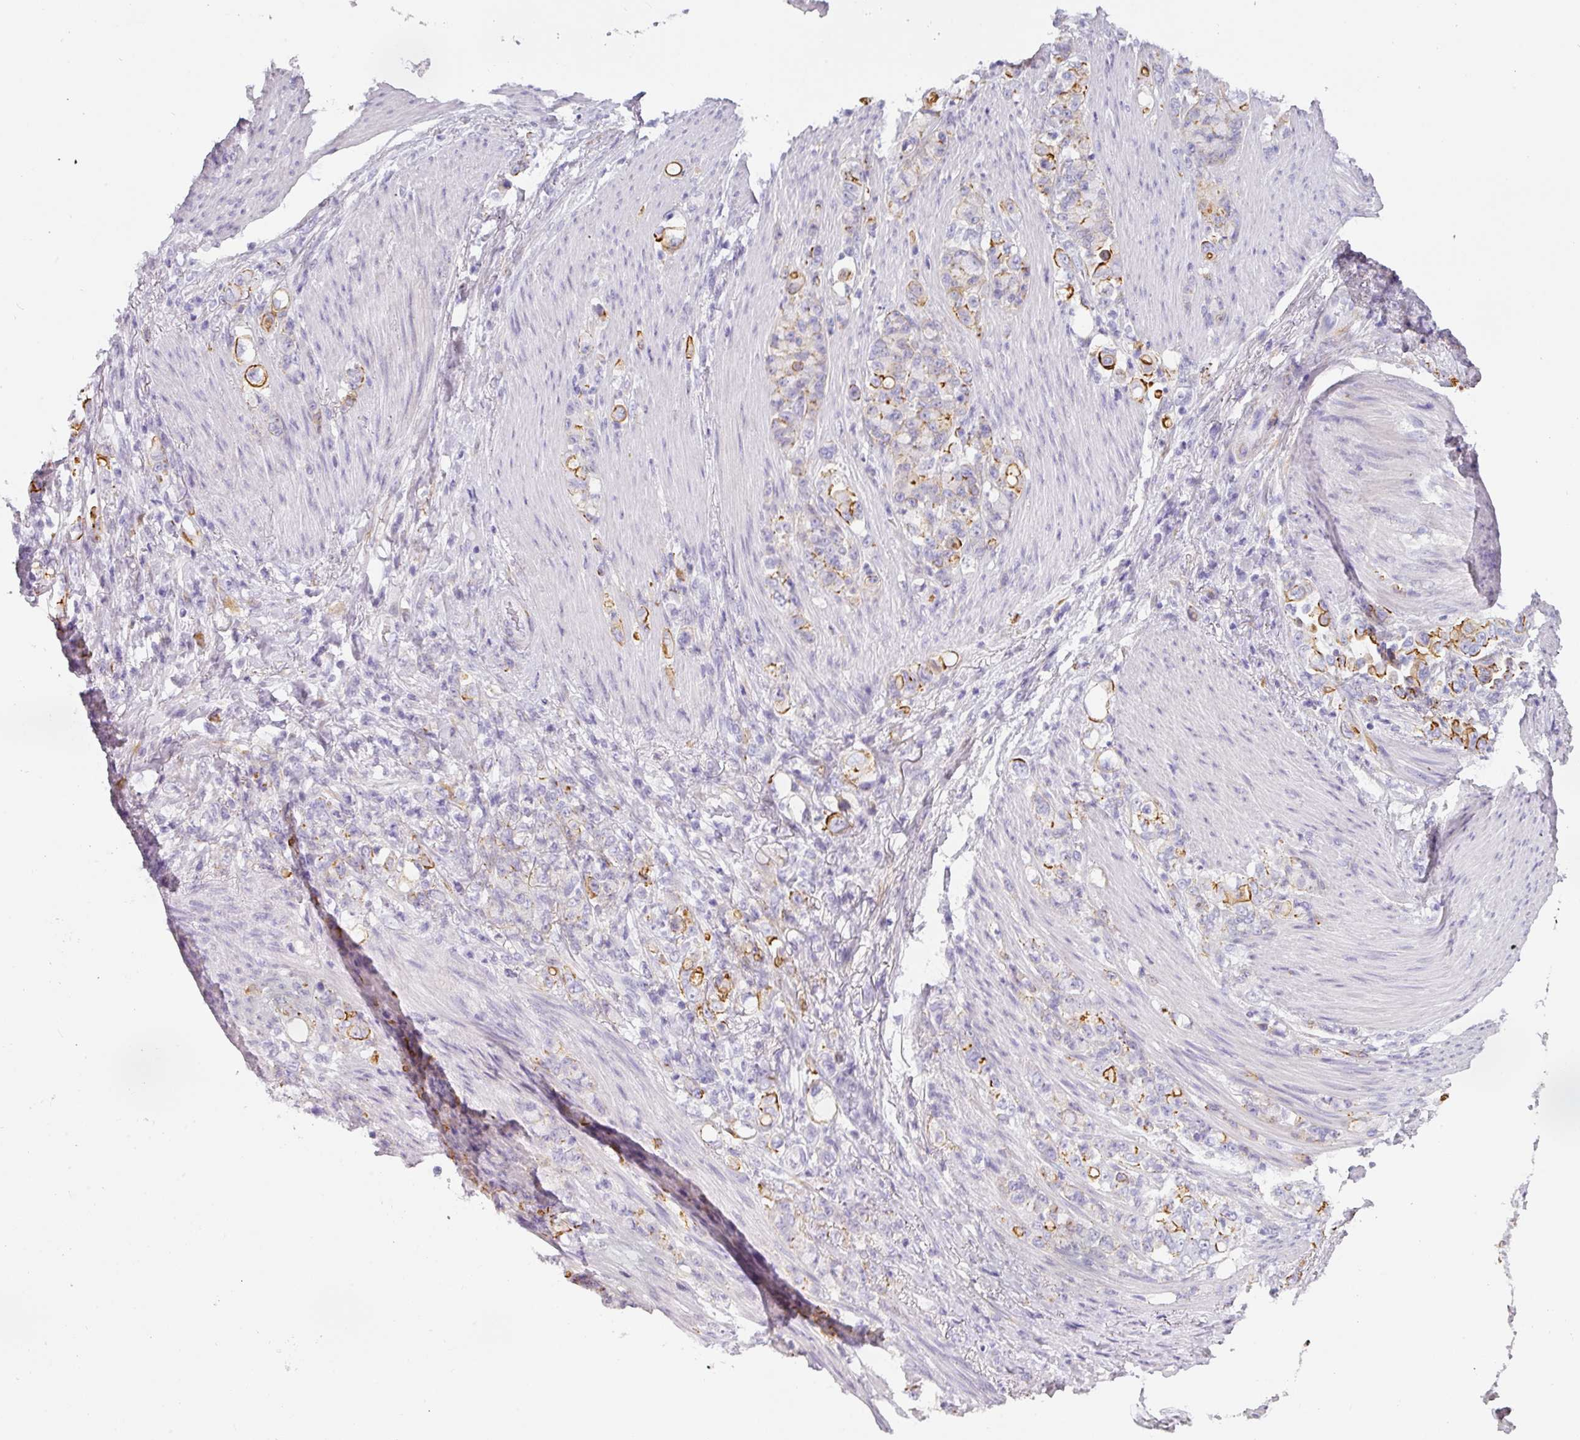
{"staining": {"intensity": "moderate", "quantity": "<25%", "location": "cytoplasmic/membranous"}, "tissue": "stomach cancer", "cell_type": "Tumor cells", "image_type": "cancer", "snomed": [{"axis": "morphology", "description": "Adenocarcinoma, NOS"}, {"axis": "topography", "description": "Stomach"}], "caption": "A high-resolution photomicrograph shows IHC staining of stomach cancer (adenocarcinoma), which demonstrates moderate cytoplasmic/membranous positivity in approximately <25% of tumor cells.", "gene": "ANKRD29", "patient": {"sex": "female", "age": 79}}